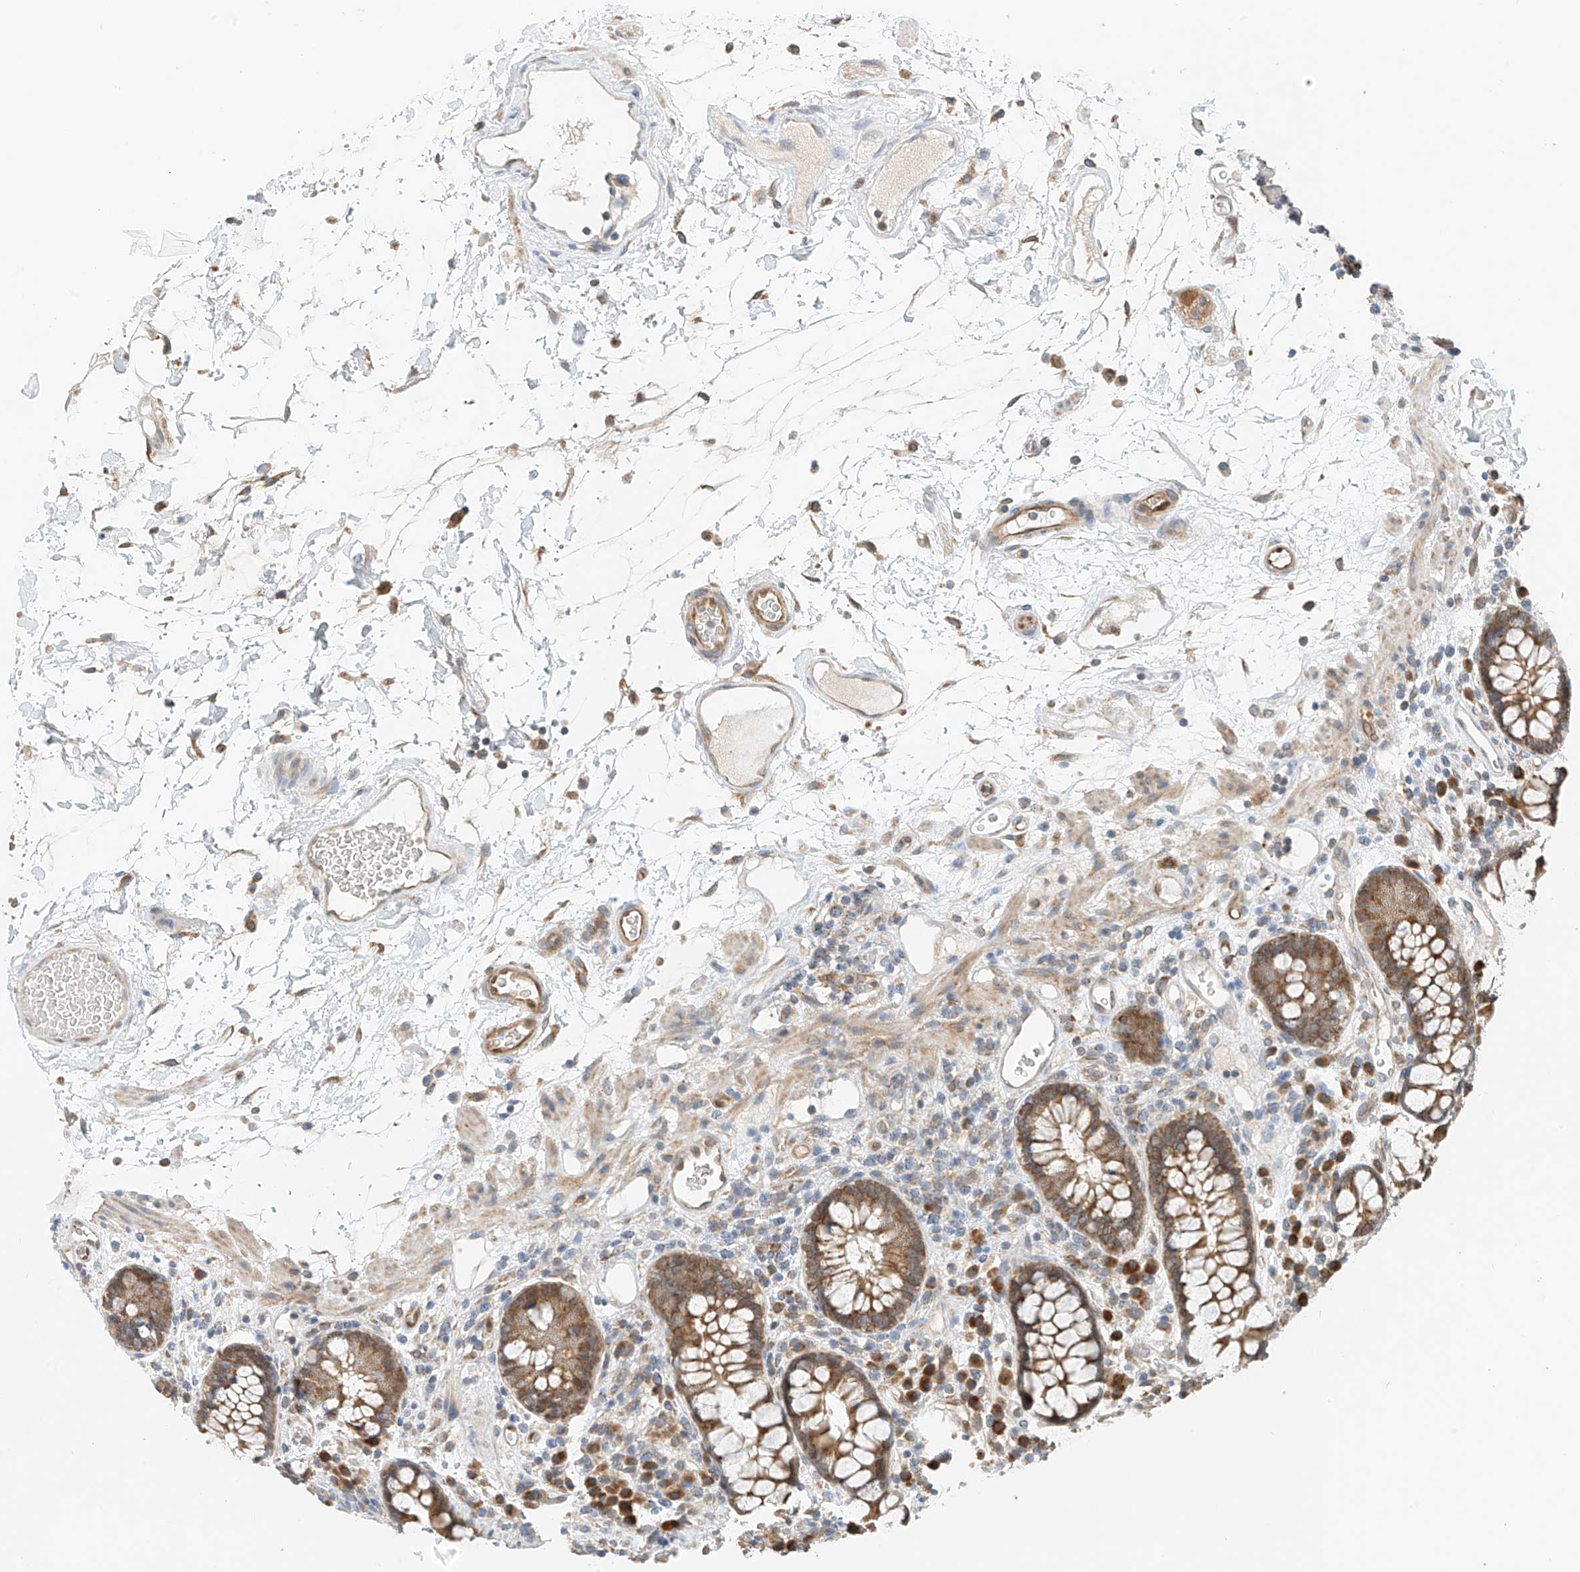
{"staining": {"intensity": "weak", "quantity": ">75%", "location": "cytoplasmic/membranous"}, "tissue": "colon", "cell_type": "Endothelial cells", "image_type": "normal", "snomed": [{"axis": "morphology", "description": "Normal tissue, NOS"}, {"axis": "topography", "description": "Colon"}], "caption": "An image showing weak cytoplasmic/membranous expression in approximately >75% of endothelial cells in unremarkable colon, as visualized by brown immunohistochemical staining.", "gene": "PPA2", "patient": {"sex": "female", "age": 79}}